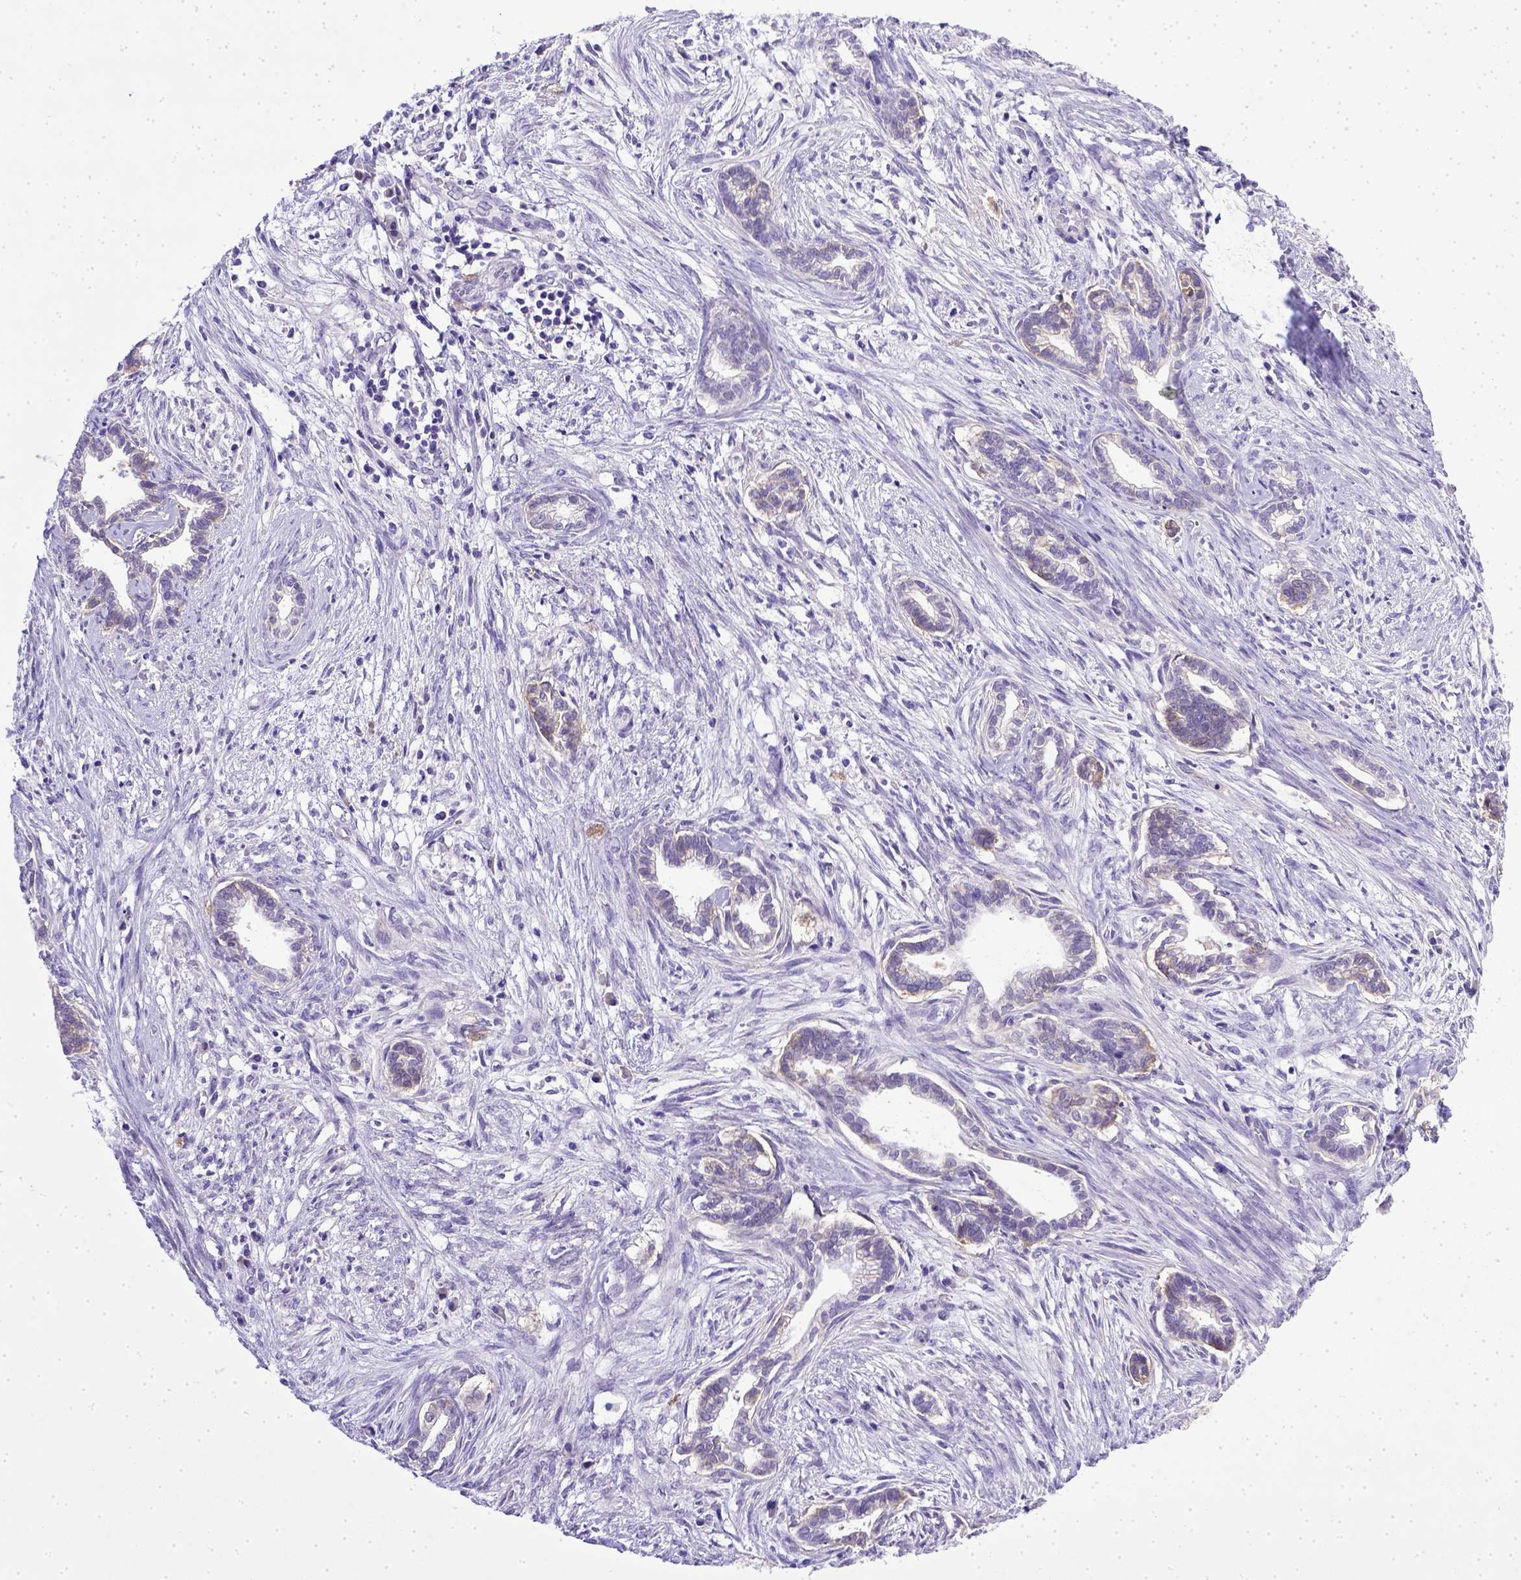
{"staining": {"intensity": "negative", "quantity": "none", "location": "none"}, "tissue": "cervical cancer", "cell_type": "Tumor cells", "image_type": "cancer", "snomed": [{"axis": "morphology", "description": "Adenocarcinoma, NOS"}, {"axis": "topography", "description": "Cervix"}], "caption": "Cervical cancer (adenocarcinoma) stained for a protein using IHC shows no expression tumor cells.", "gene": "BTN1A1", "patient": {"sex": "female", "age": 62}}